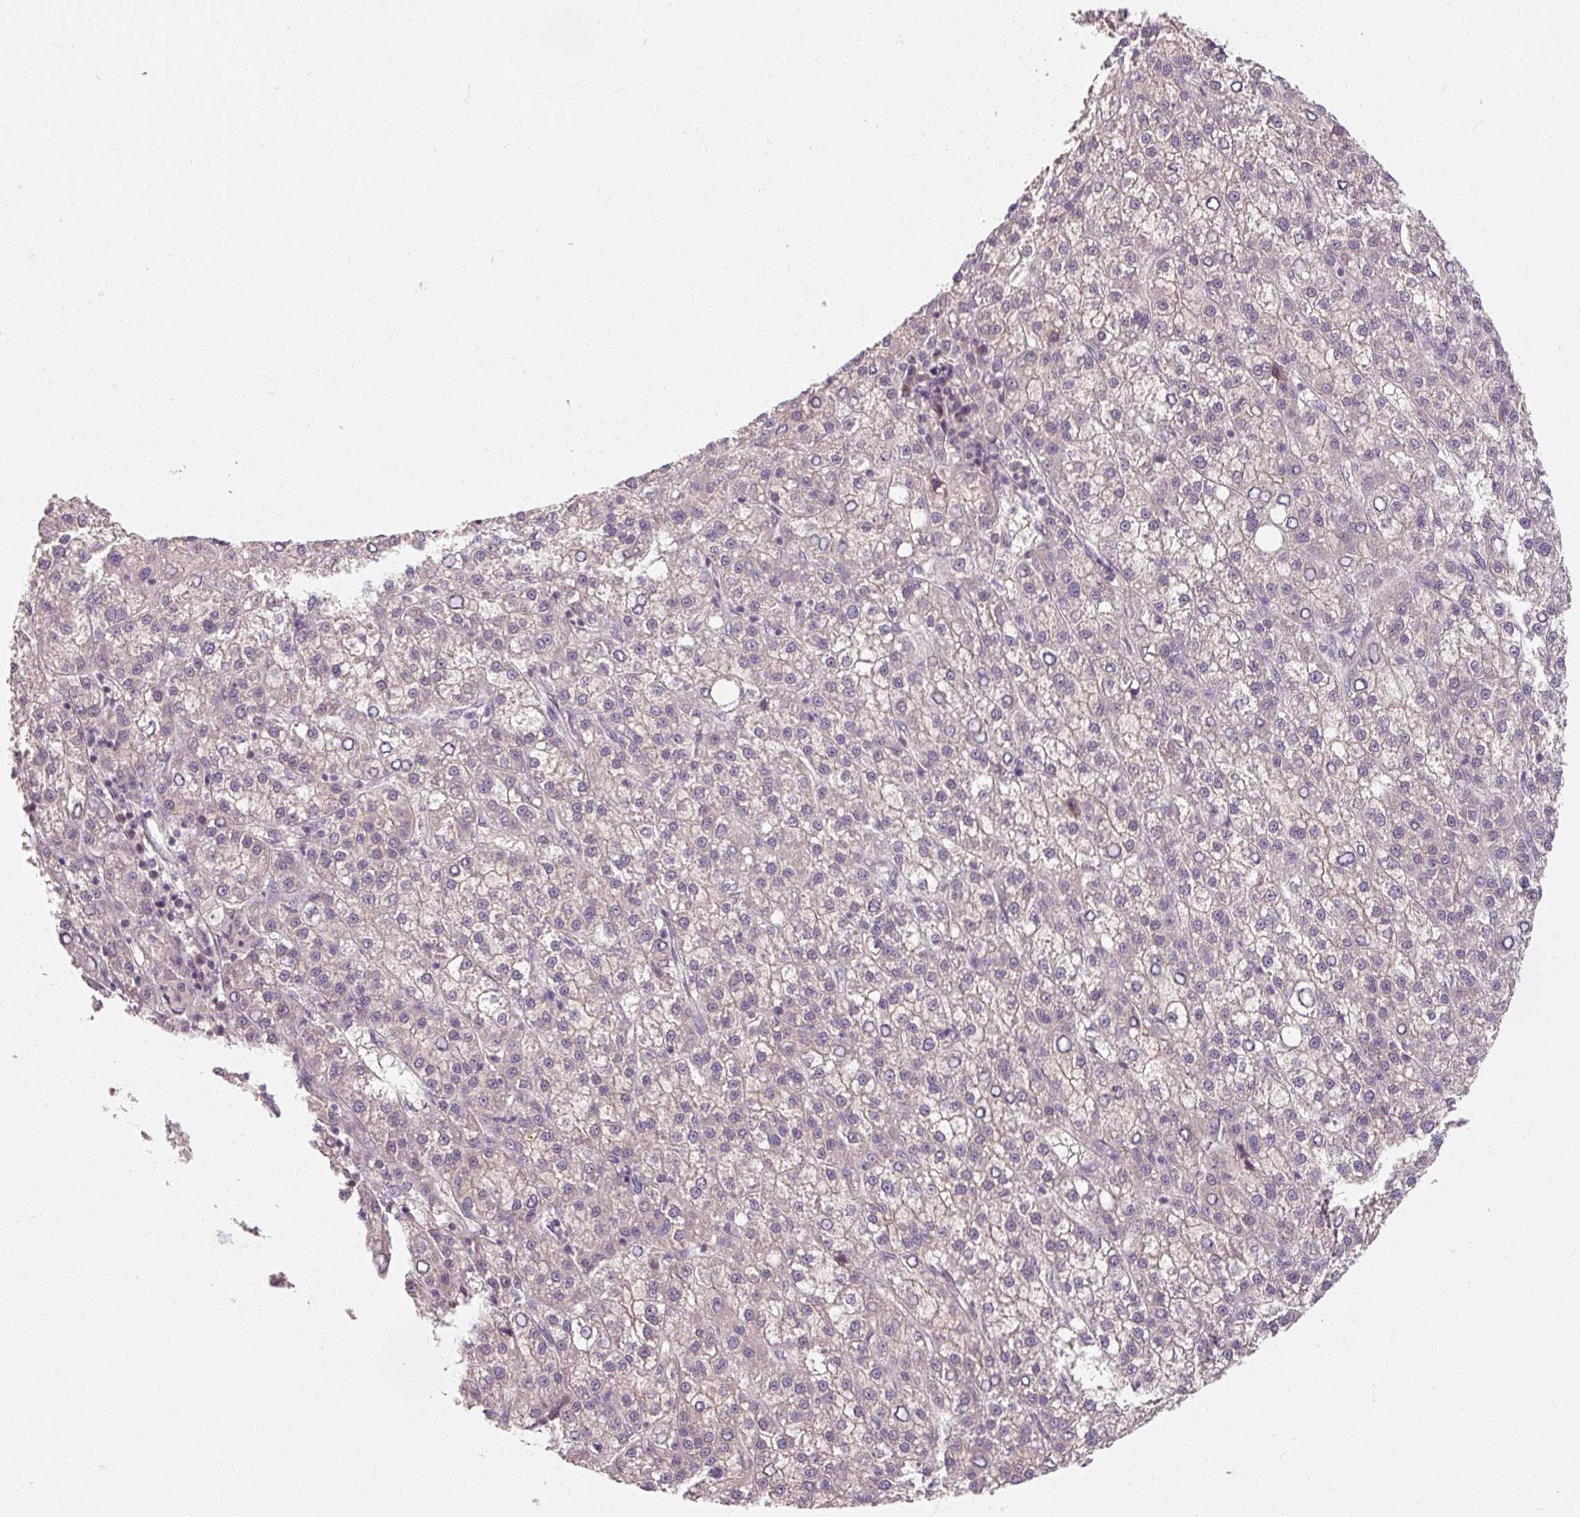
{"staining": {"intensity": "negative", "quantity": "none", "location": "none"}, "tissue": "liver cancer", "cell_type": "Tumor cells", "image_type": "cancer", "snomed": [{"axis": "morphology", "description": "Carcinoma, Hepatocellular, NOS"}, {"axis": "topography", "description": "Liver"}], "caption": "This is a photomicrograph of immunohistochemistry (IHC) staining of liver cancer (hepatocellular carcinoma), which shows no positivity in tumor cells.", "gene": "RB1CC1", "patient": {"sex": "female", "age": 58}}